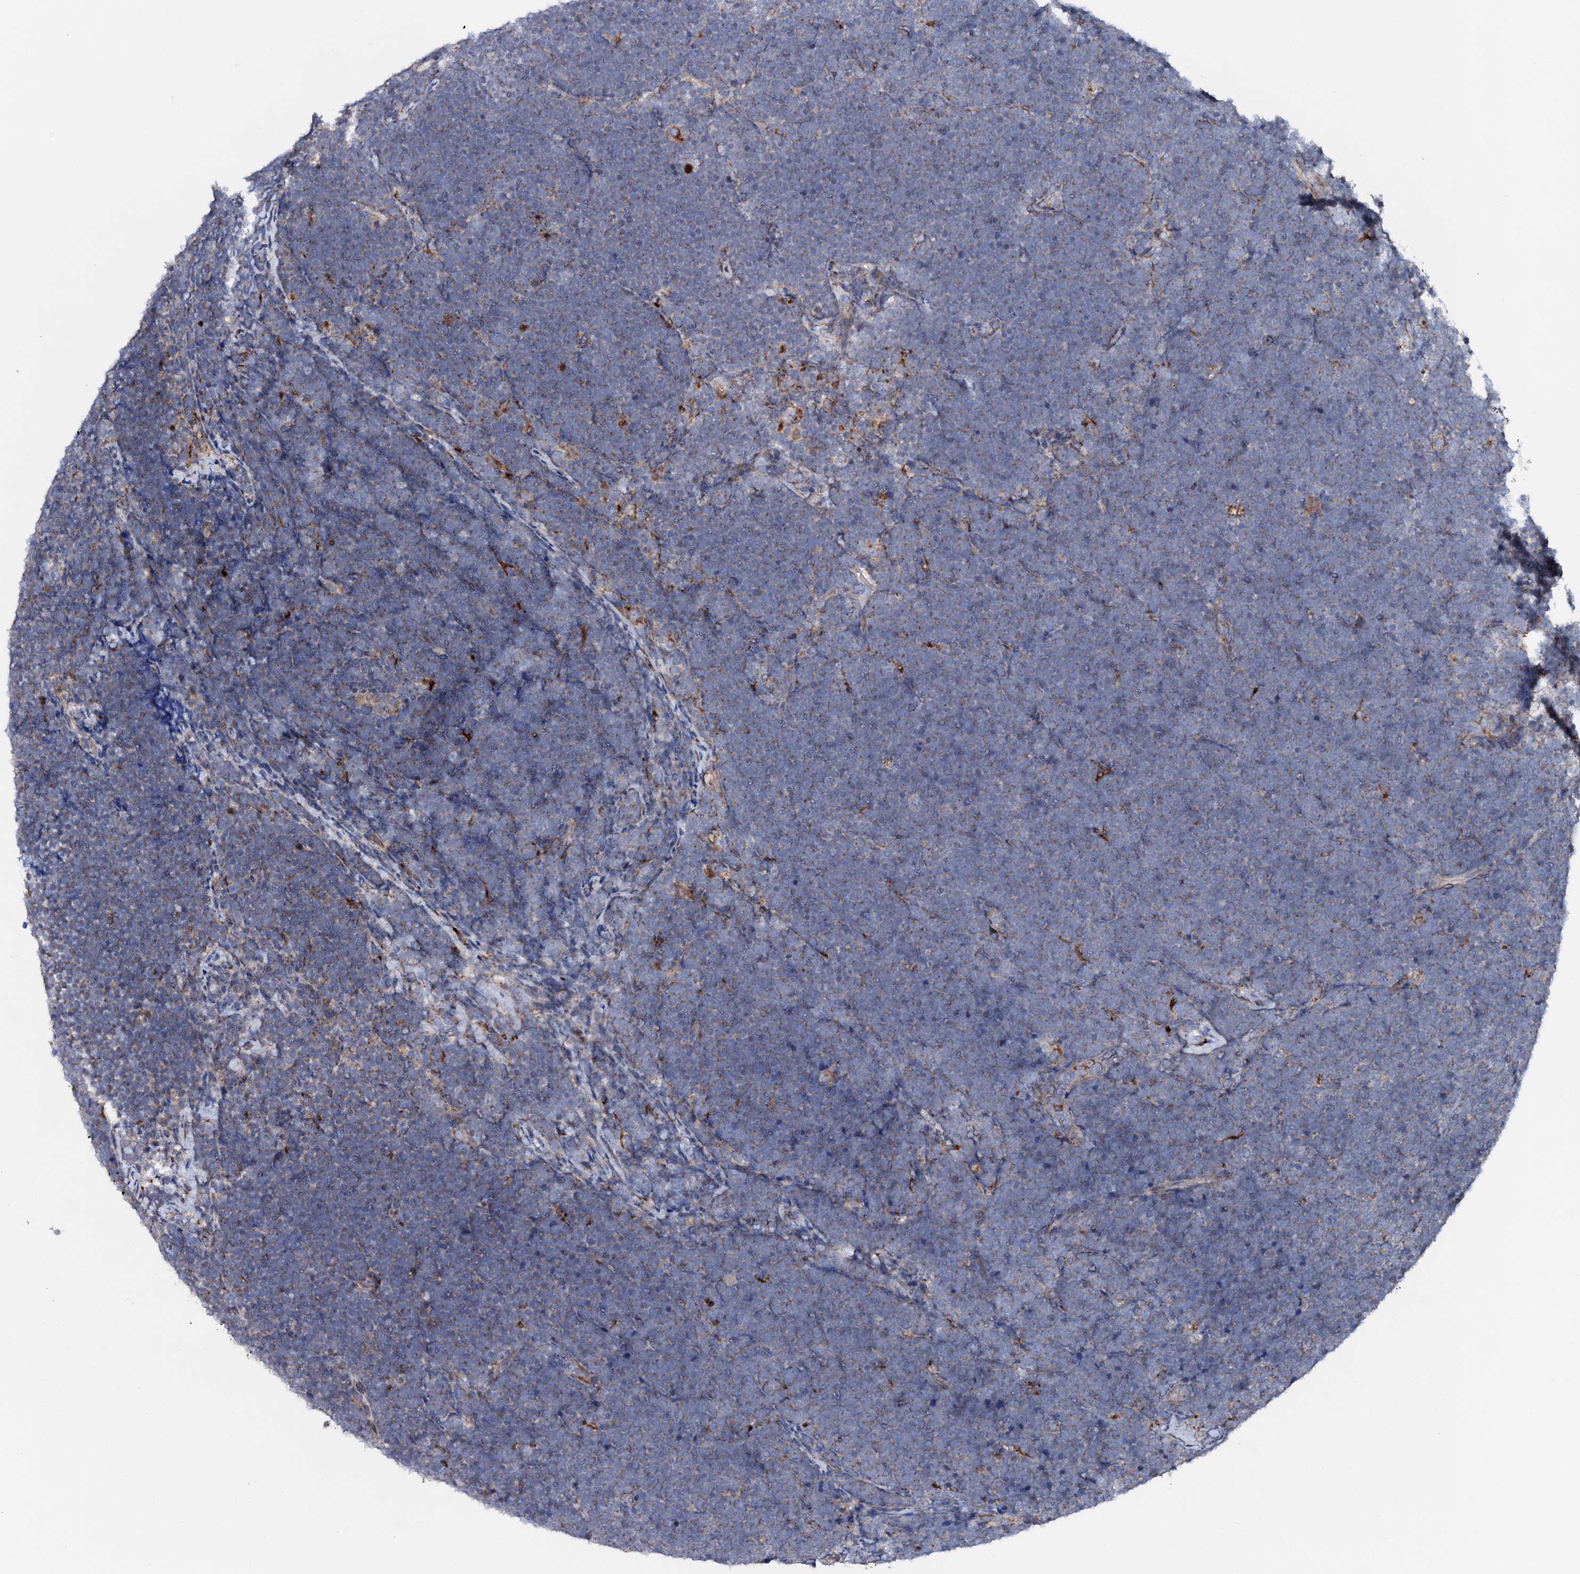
{"staining": {"intensity": "negative", "quantity": "none", "location": "none"}, "tissue": "lymphoma", "cell_type": "Tumor cells", "image_type": "cancer", "snomed": [{"axis": "morphology", "description": "Malignant lymphoma, non-Hodgkin's type, High grade"}, {"axis": "topography", "description": "Lymph node"}], "caption": "A photomicrograph of high-grade malignant lymphoma, non-Hodgkin's type stained for a protein exhibits no brown staining in tumor cells.", "gene": "P2RX4", "patient": {"sex": "male", "age": 13}}